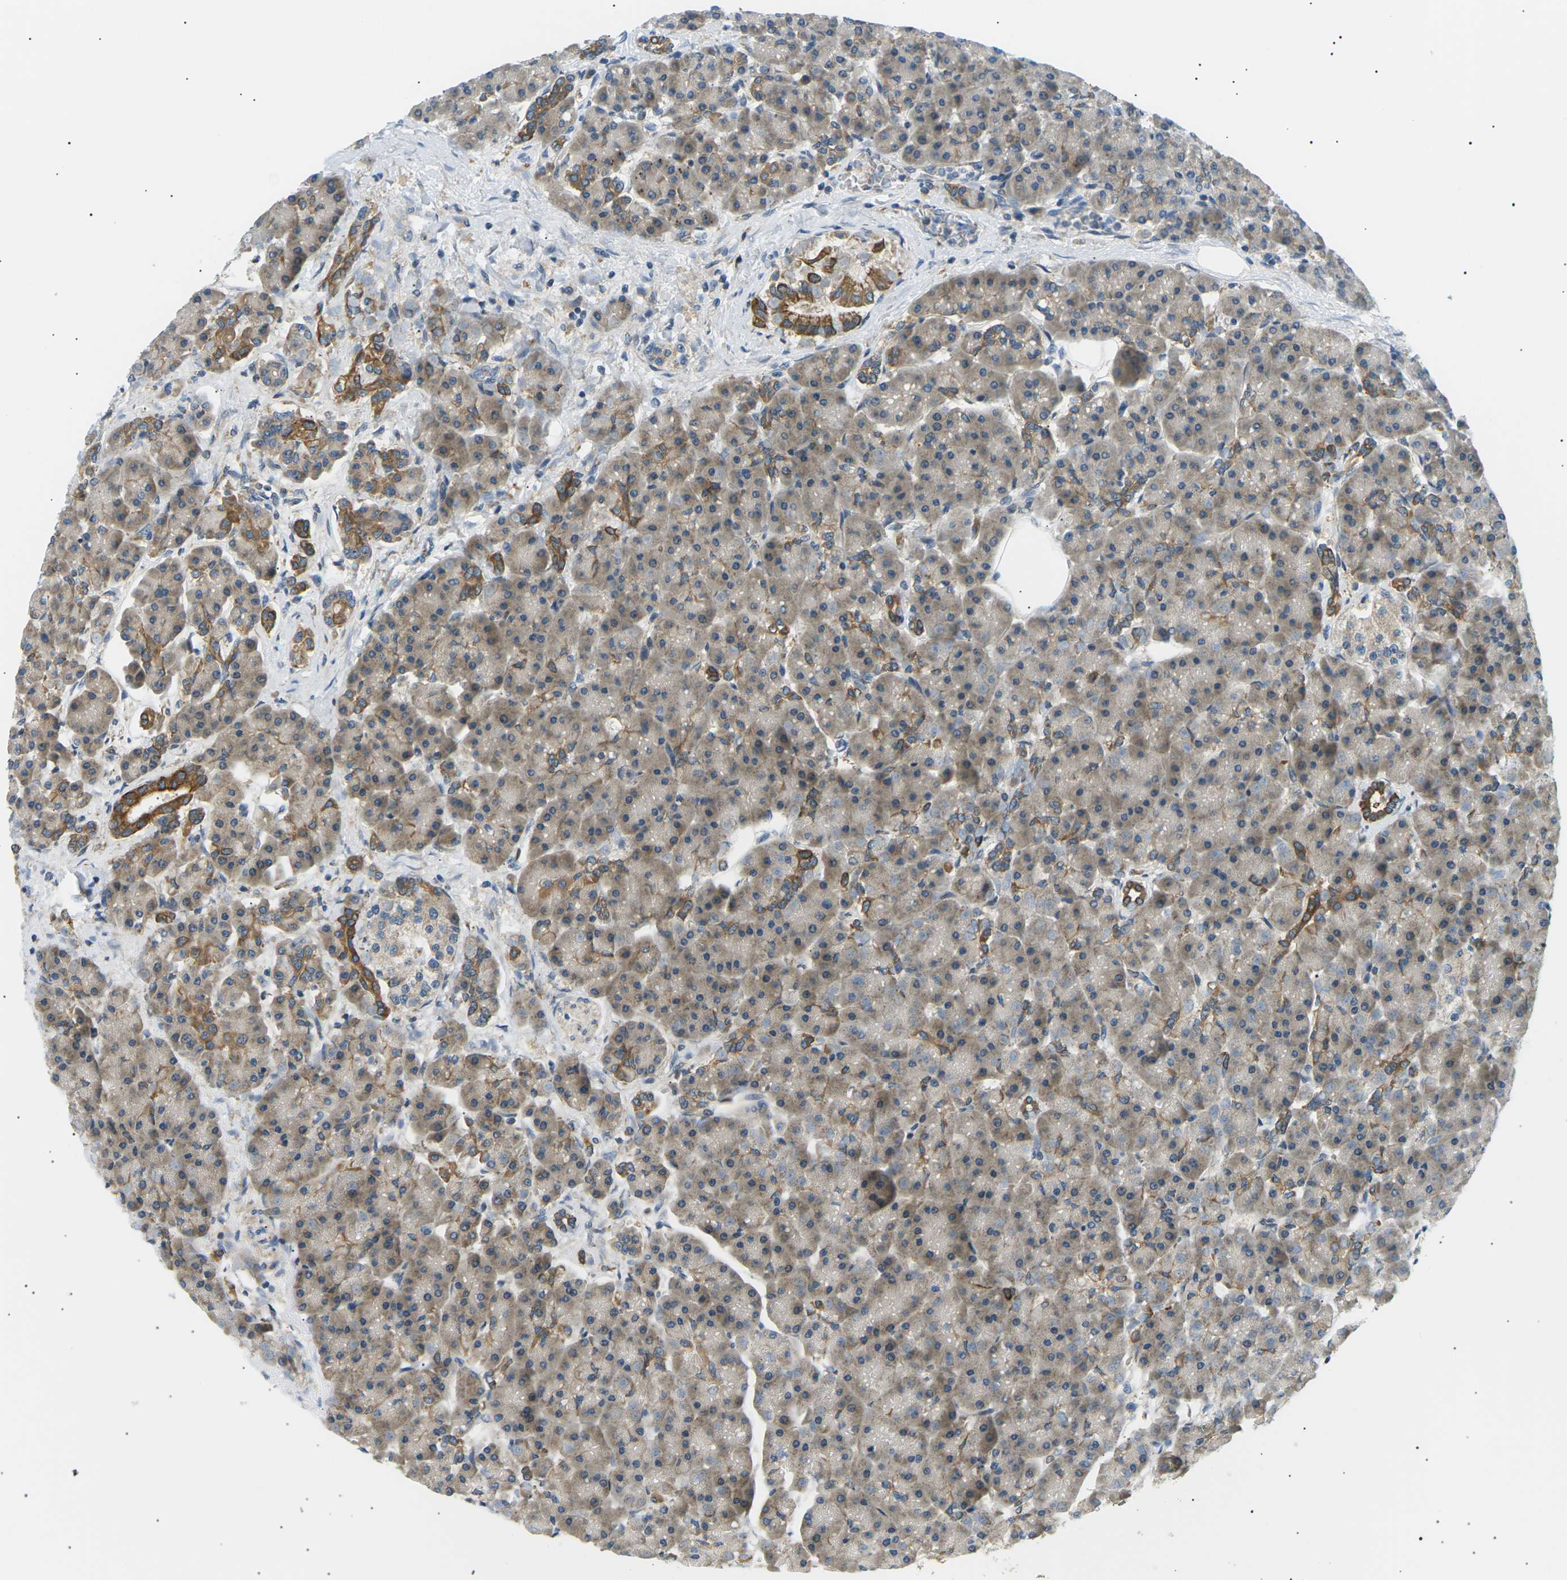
{"staining": {"intensity": "moderate", "quantity": "<25%", "location": "cytoplasmic/membranous"}, "tissue": "pancreas", "cell_type": "Exocrine glandular cells", "image_type": "normal", "snomed": [{"axis": "morphology", "description": "Normal tissue, NOS"}, {"axis": "topography", "description": "Pancreas"}], "caption": "A low amount of moderate cytoplasmic/membranous staining is seen in about <25% of exocrine glandular cells in normal pancreas. (brown staining indicates protein expression, while blue staining denotes nuclei).", "gene": "TBC1D8", "patient": {"sex": "female", "age": 70}}